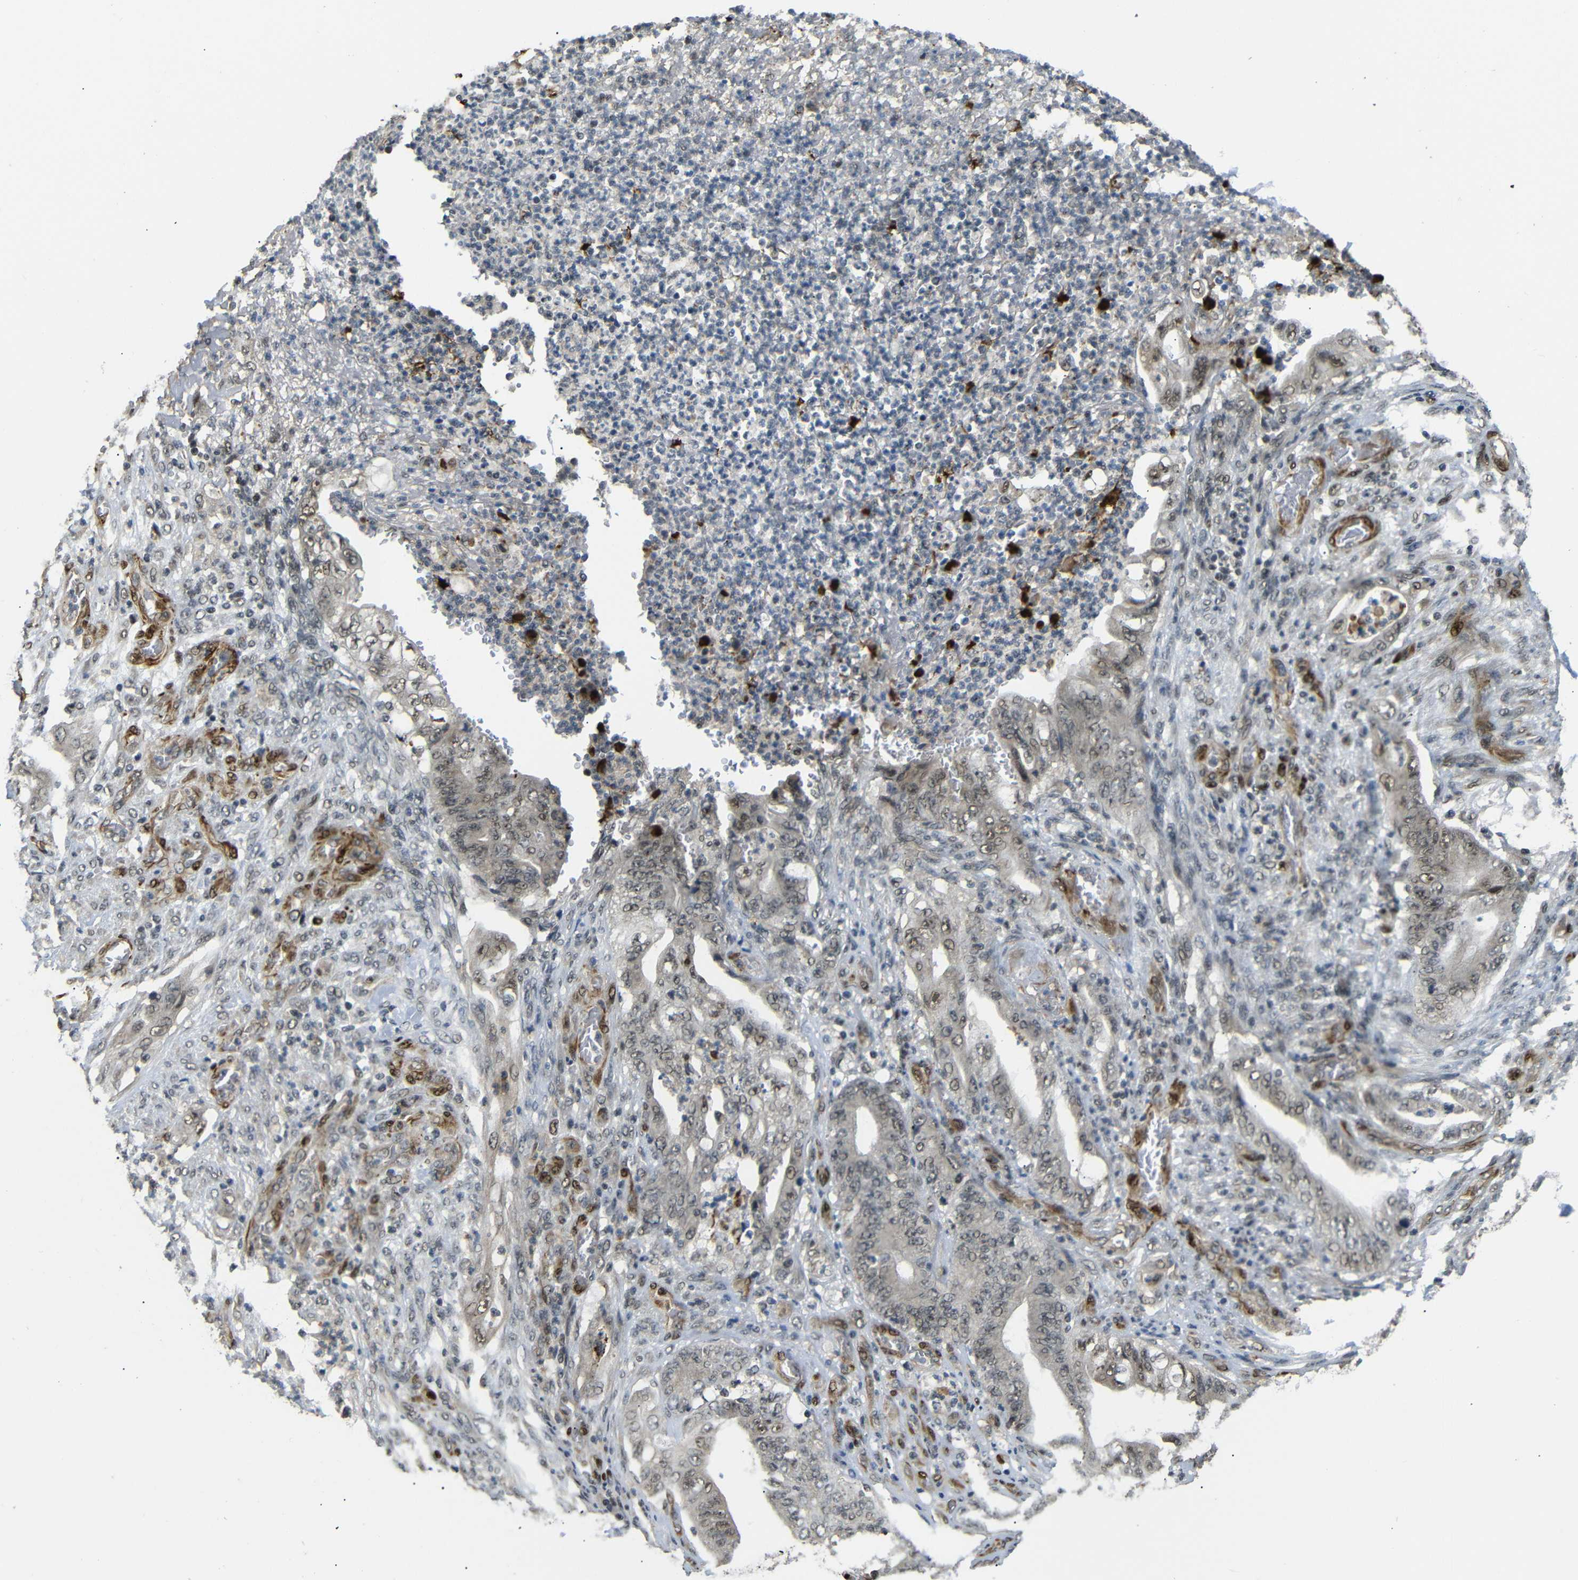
{"staining": {"intensity": "moderate", "quantity": ">75%", "location": "cytoplasmic/membranous,nuclear"}, "tissue": "stomach cancer", "cell_type": "Tumor cells", "image_type": "cancer", "snomed": [{"axis": "morphology", "description": "Adenocarcinoma, NOS"}, {"axis": "topography", "description": "Stomach"}], "caption": "This micrograph shows adenocarcinoma (stomach) stained with IHC to label a protein in brown. The cytoplasmic/membranous and nuclear of tumor cells show moderate positivity for the protein. Nuclei are counter-stained blue.", "gene": "TBX2", "patient": {"sex": "female", "age": 73}}